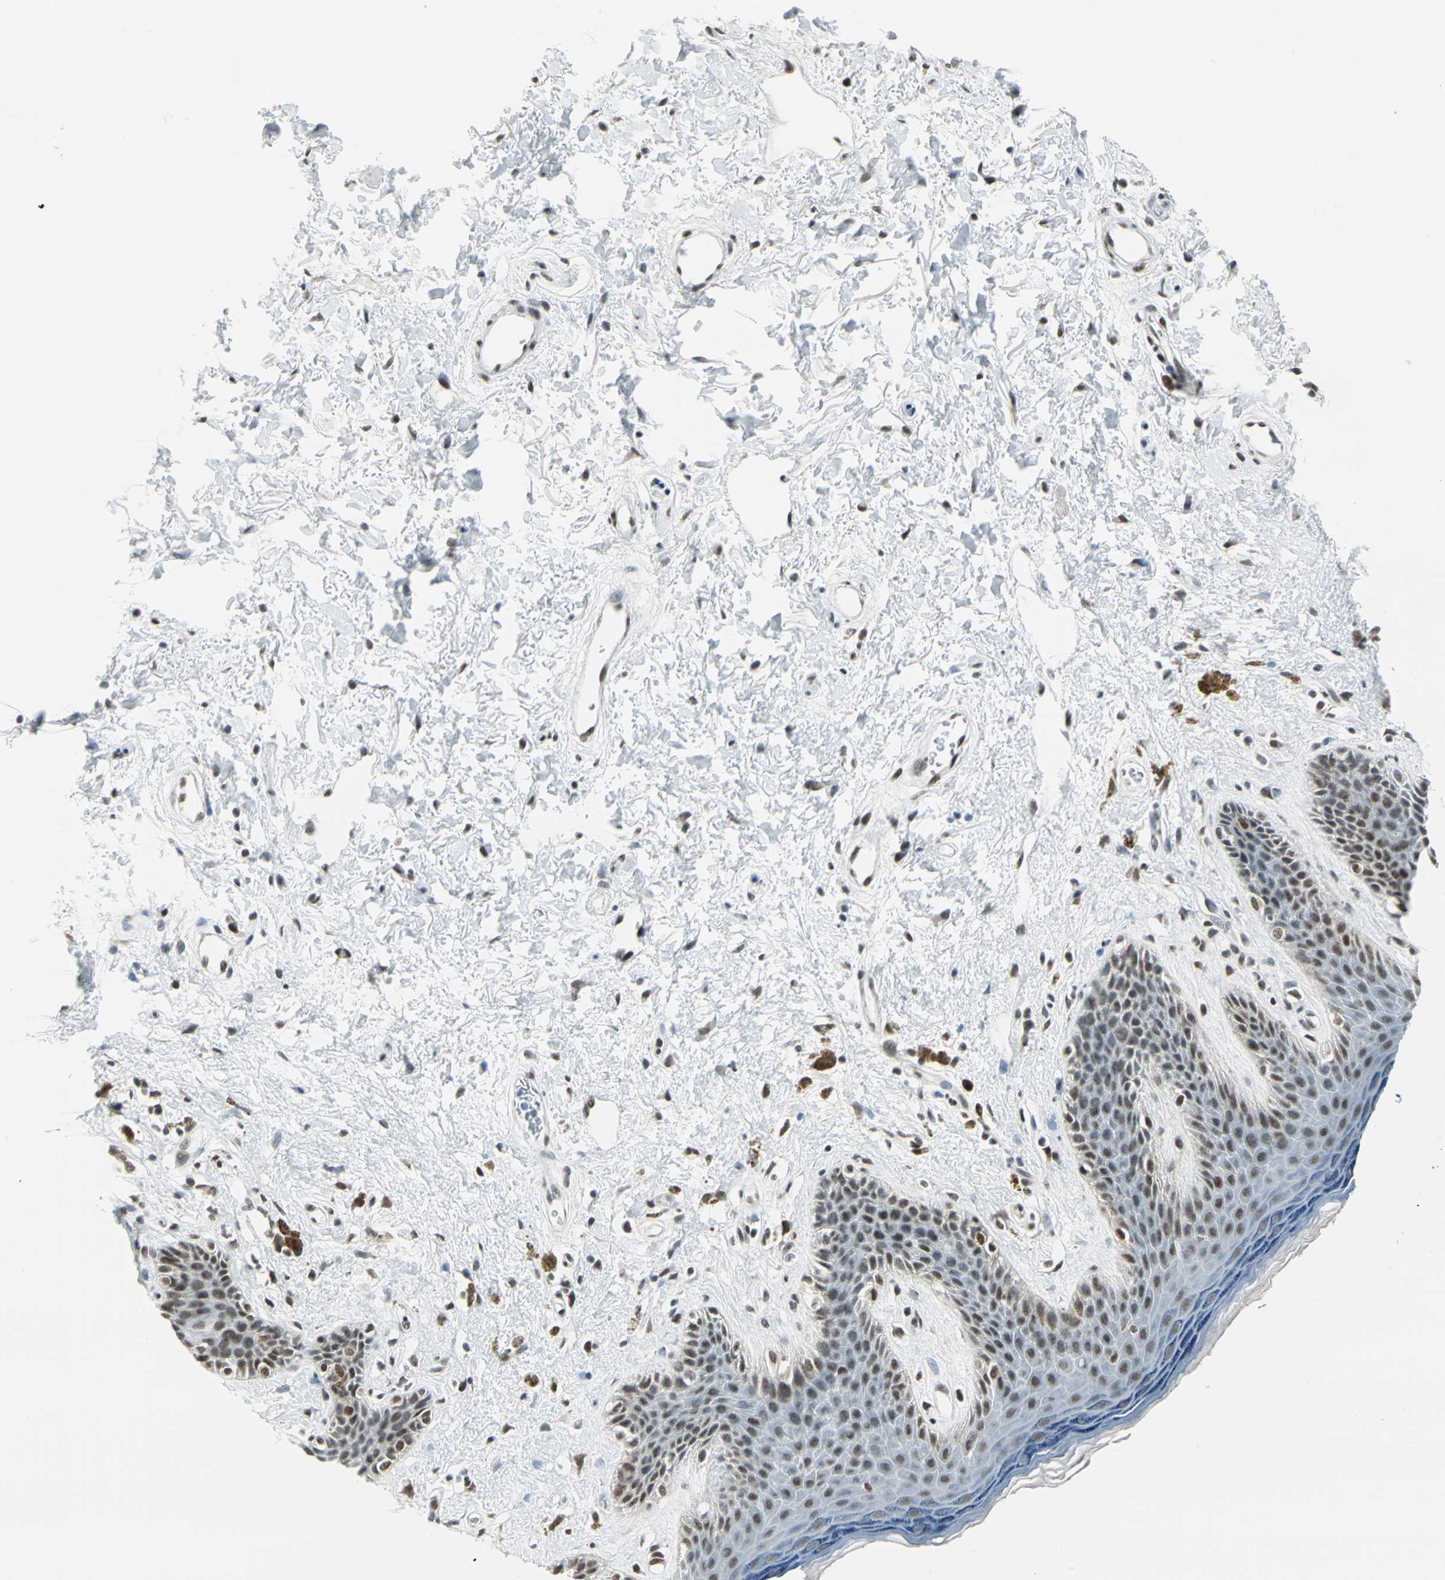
{"staining": {"intensity": "moderate", "quantity": ">75%", "location": "nuclear"}, "tissue": "skin", "cell_type": "Epidermal cells", "image_type": "normal", "snomed": [{"axis": "morphology", "description": "Normal tissue, NOS"}, {"axis": "topography", "description": "Anal"}], "caption": "The histopathology image shows staining of benign skin, revealing moderate nuclear protein staining (brown color) within epidermal cells.", "gene": "ADNP", "patient": {"sex": "female", "age": 46}}